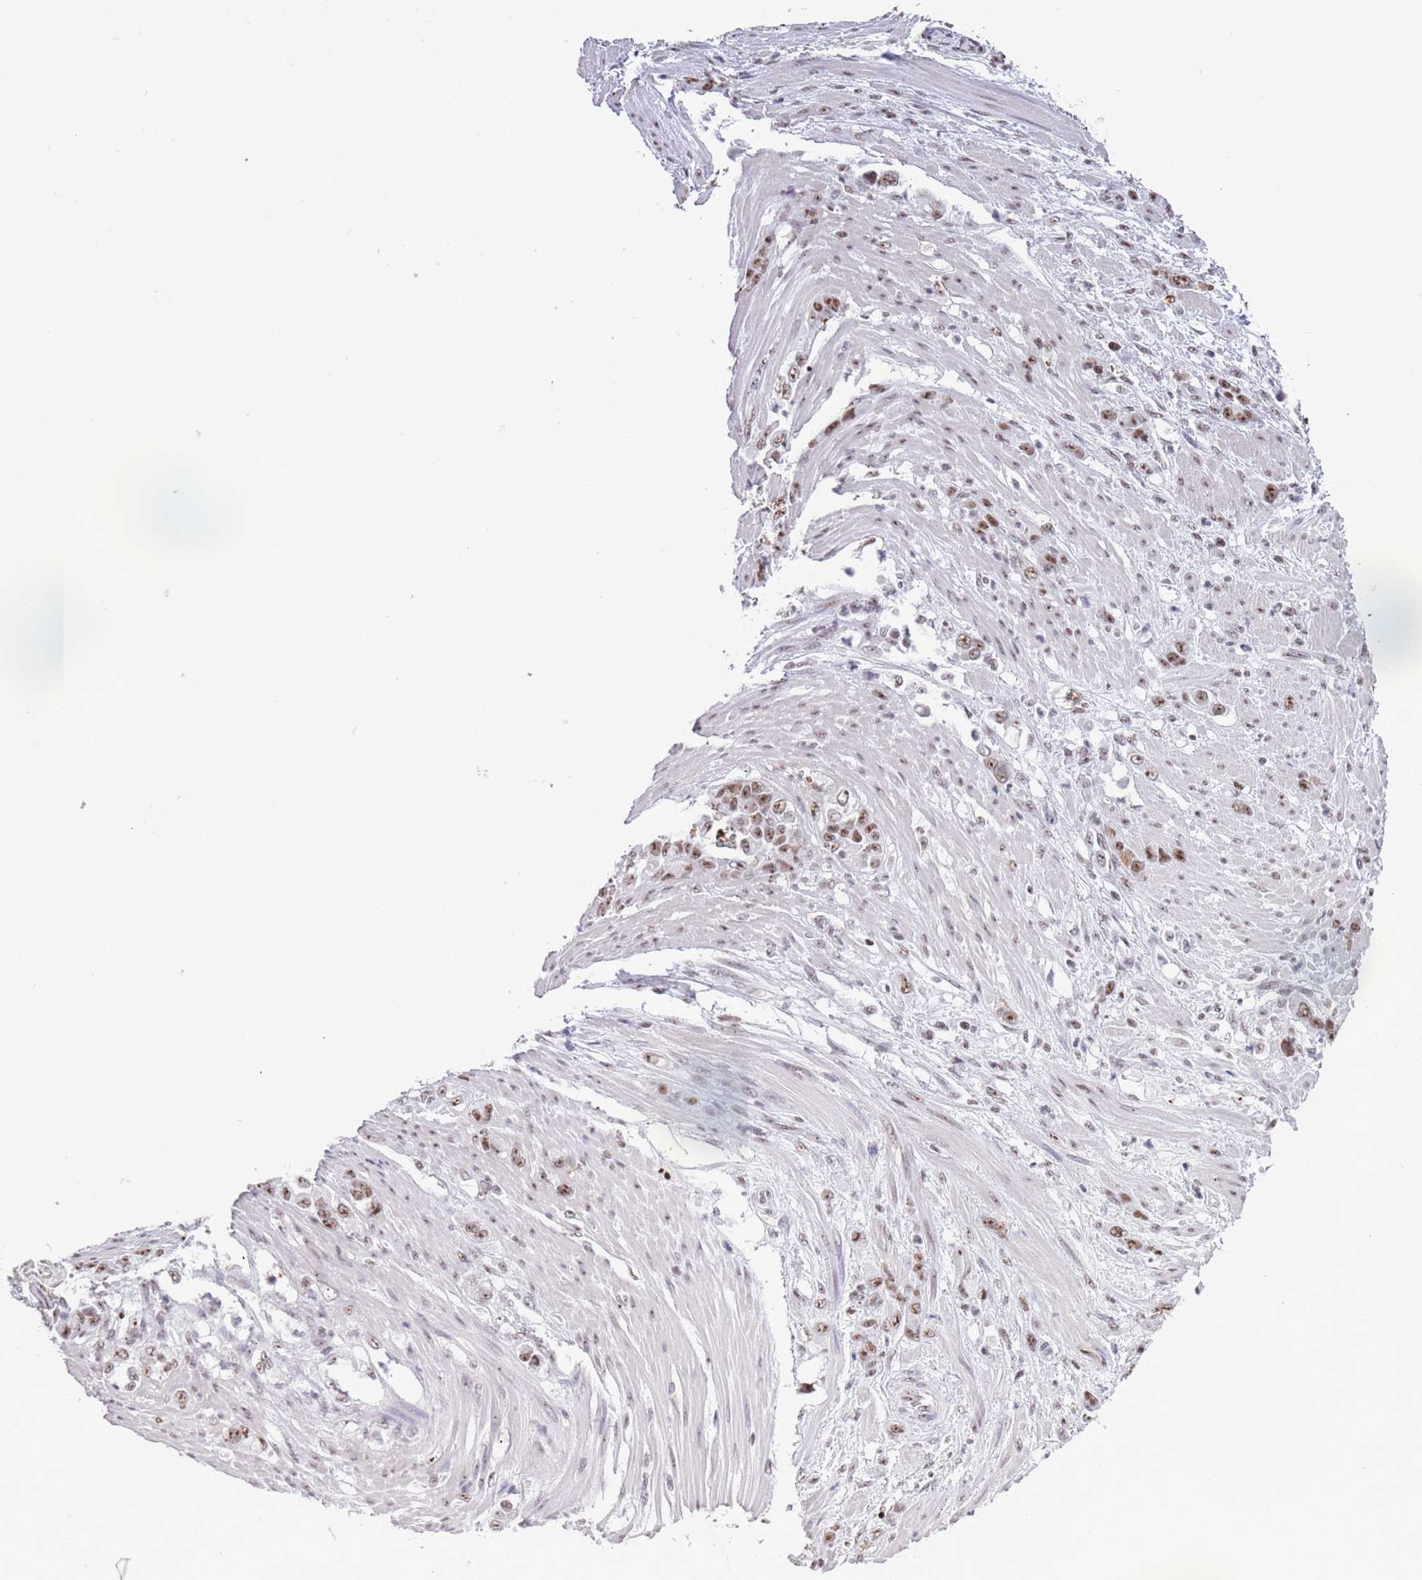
{"staining": {"intensity": "moderate", "quantity": ">75%", "location": "nuclear"}, "tissue": "stomach cancer", "cell_type": "Tumor cells", "image_type": "cancer", "snomed": [{"axis": "morphology", "description": "Normal tissue, NOS"}, {"axis": "morphology", "description": "Adenocarcinoma, NOS"}, {"axis": "topography", "description": "Stomach"}], "caption": "Protein positivity by immunohistochemistry (IHC) reveals moderate nuclear expression in about >75% of tumor cells in adenocarcinoma (stomach).", "gene": "EVC2", "patient": {"sex": "female", "age": 79}}